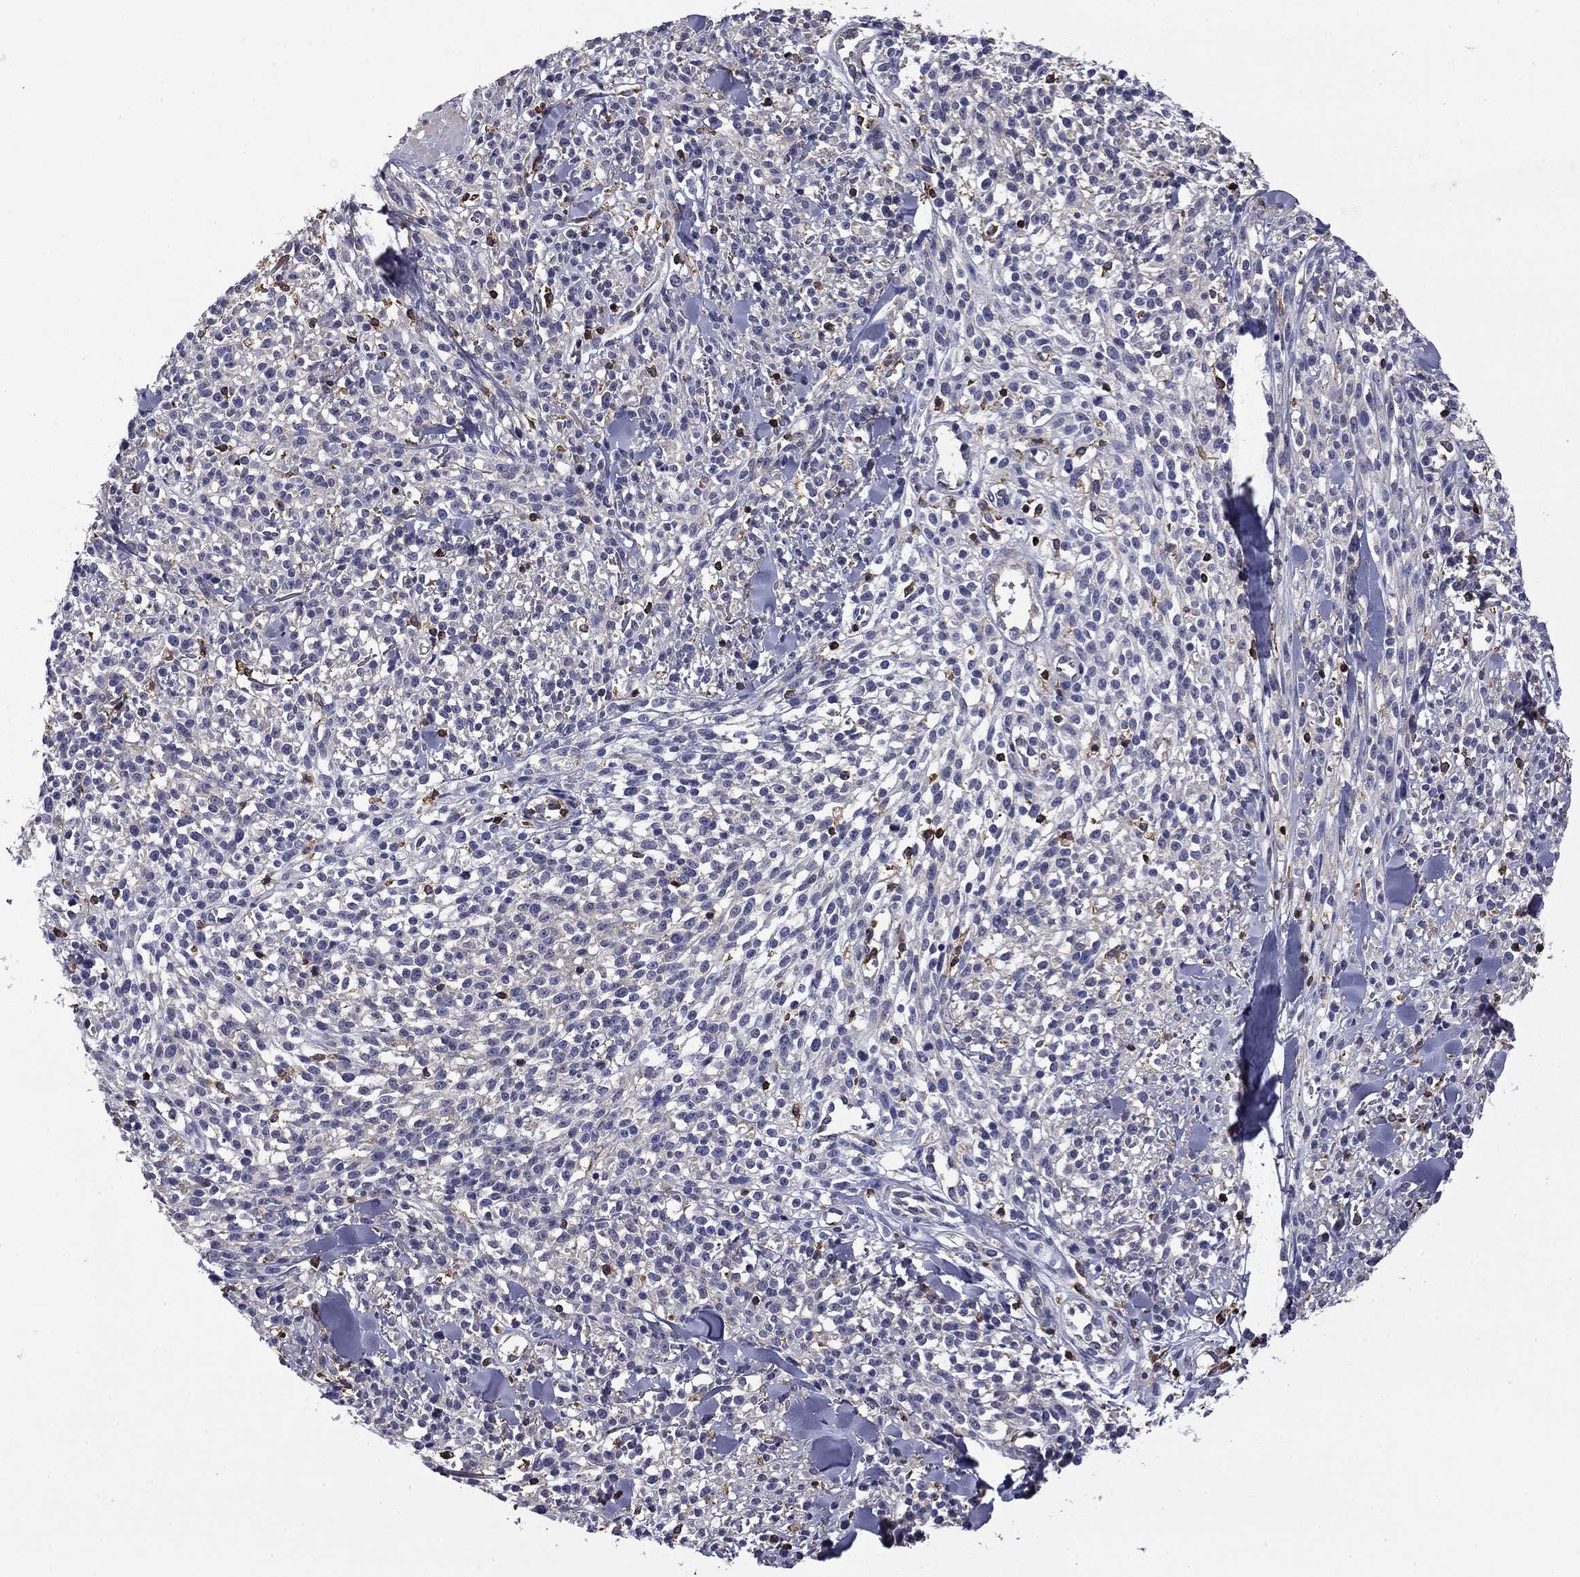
{"staining": {"intensity": "negative", "quantity": "none", "location": "none"}, "tissue": "melanoma", "cell_type": "Tumor cells", "image_type": "cancer", "snomed": [{"axis": "morphology", "description": "Malignant melanoma, NOS"}, {"axis": "topography", "description": "Skin"}, {"axis": "topography", "description": "Skin of trunk"}], "caption": "Immunohistochemistry (IHC) histopathology image of neoplastic tissue: human melanoma stained with DAB demonstrates no significant protein staining in tumor cells.", "gene": "ARHGAP45", "patient": {"sex": "male", "age": 74}}